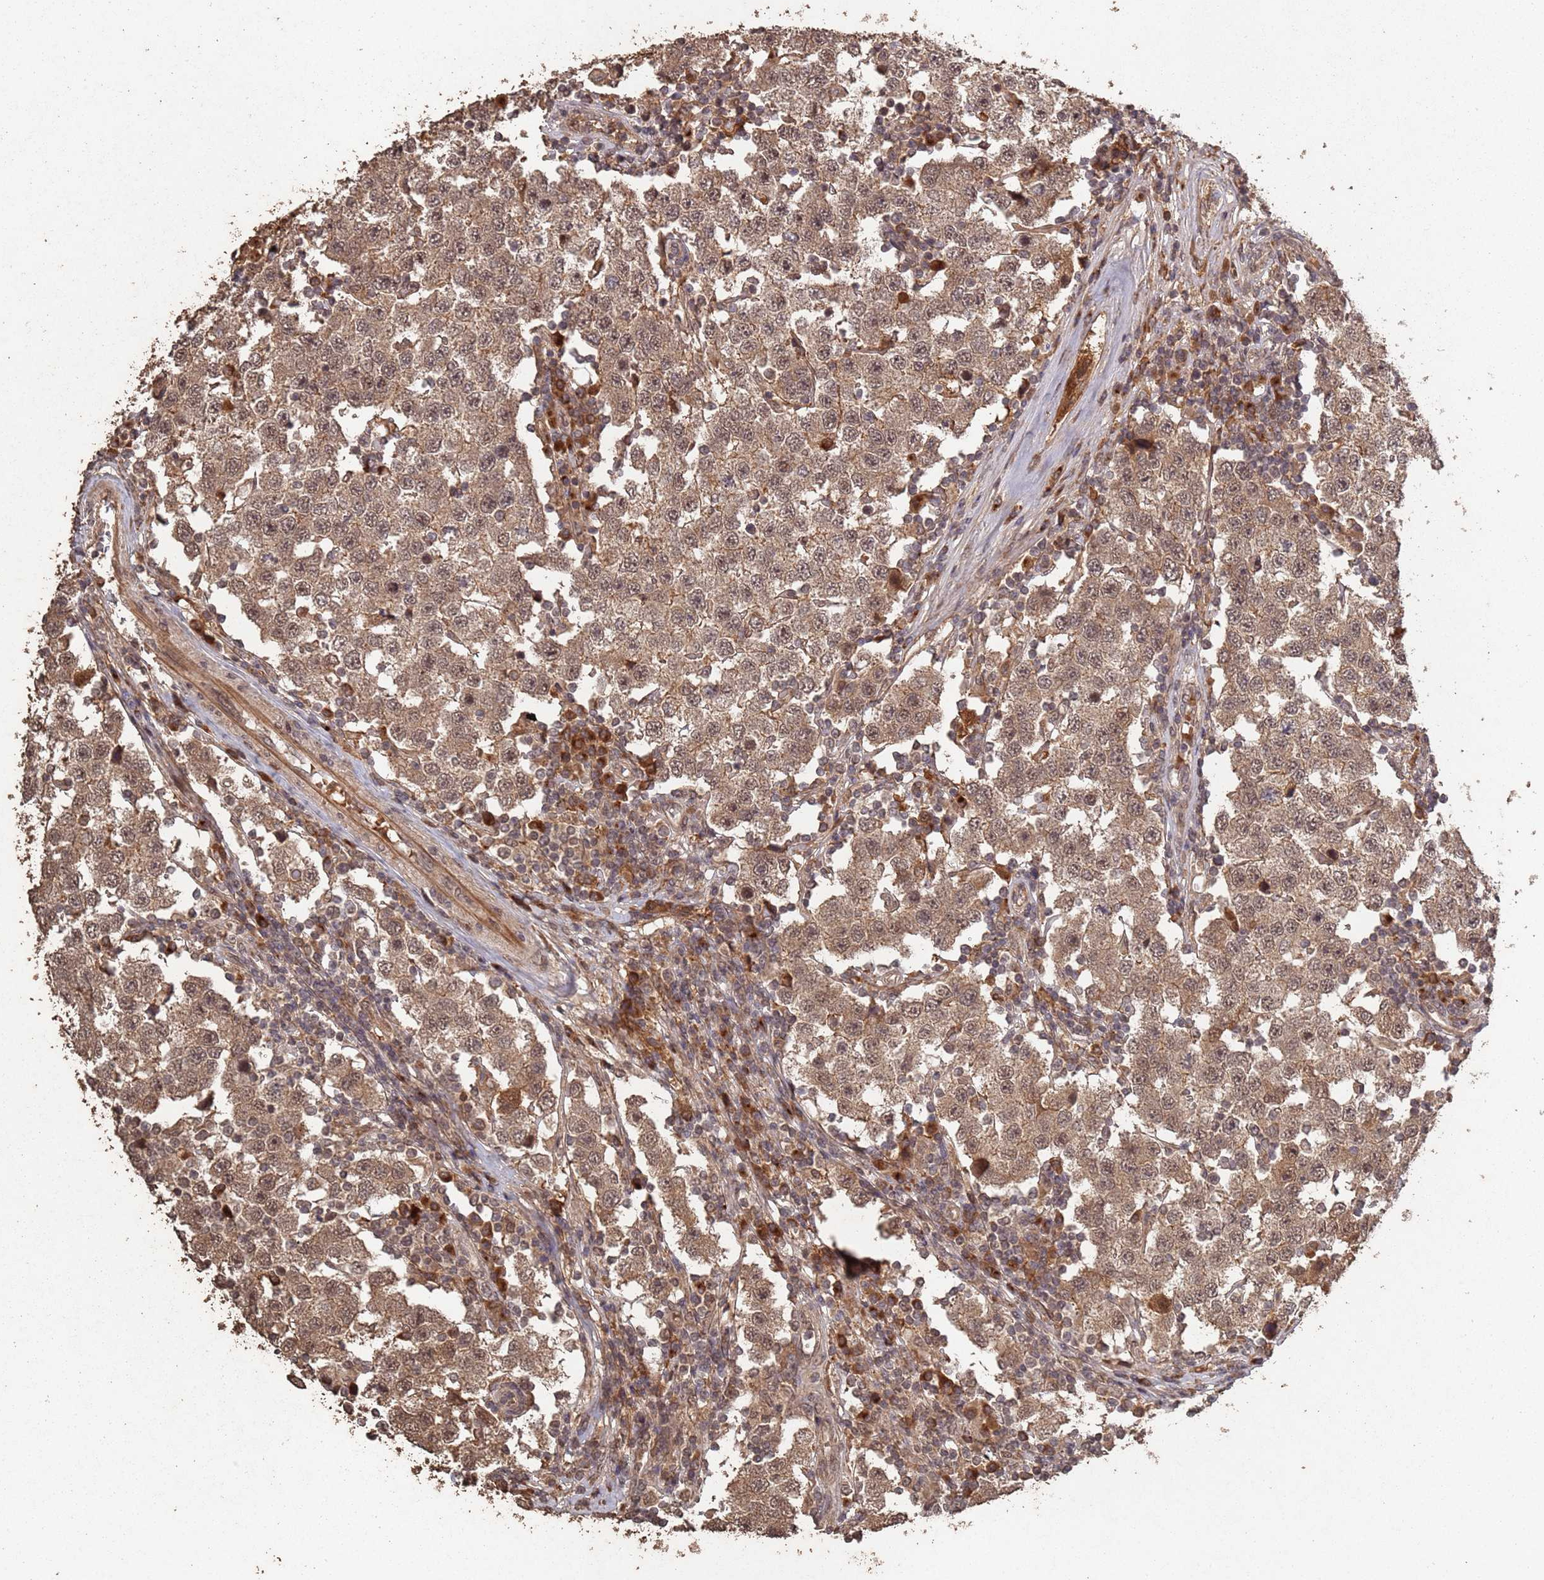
{"staining": {"intensity": "moderate", "quantity": ">75%", "location": "cytoplasmic/membranous,nuclear"}, "tissue": "testis cancer", "cell_type": "Tumor cells", "image_type": "cancer", "snomed": [{"axis": "morphology", "description": "Seminoma, NOS"}, {"axis": "topography", "description": "Testis"}], "caption": "Immunohistochemical staining of seminoma (testis) demonstrates moderate cytoplasmic/membranous and nuclear protein positivity in about >75% of tumor cells.", "gene": "FRAT1", "patient": {"sex": "male", "age": 34}}